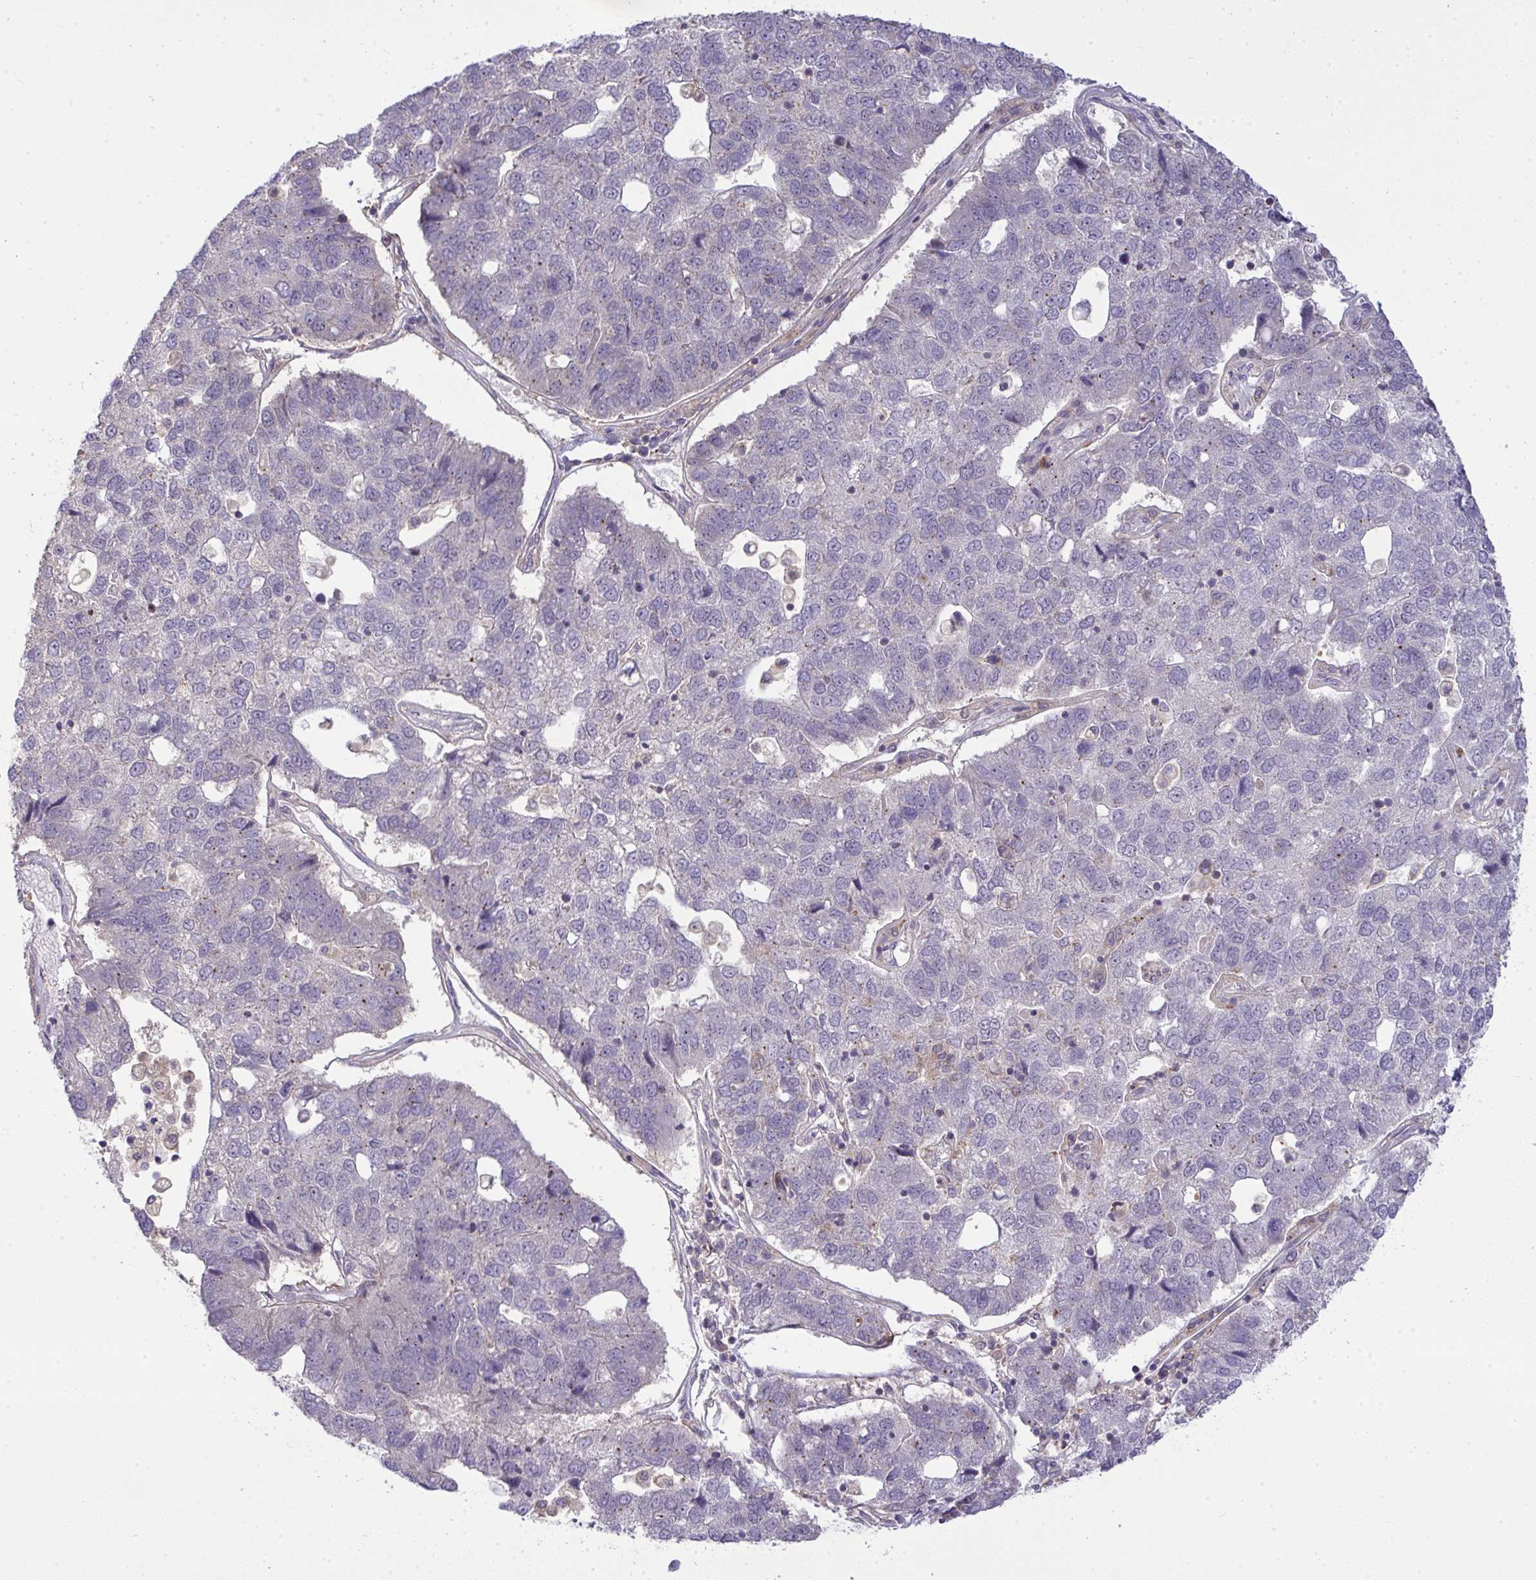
{"staining": {"intensity": "negative", "quantity": "none", "location": "none"}, "tissue": "pancreatic cancer", "cell_type": "Tumor cells", "image_type": "cancer", "snomed": [{"axis": "morphology", "description": "Adenocarcinoma, NOS"}, {"axis": "topography", "description": "Pancreas"}], "caption": "Adenocarcinoma (pancreatic) stained for a protein using immunohistochemistry reveals no staining tumor cells.", "gene": "SLC9A6", "patient": {"sex": "female", "age": 61}}